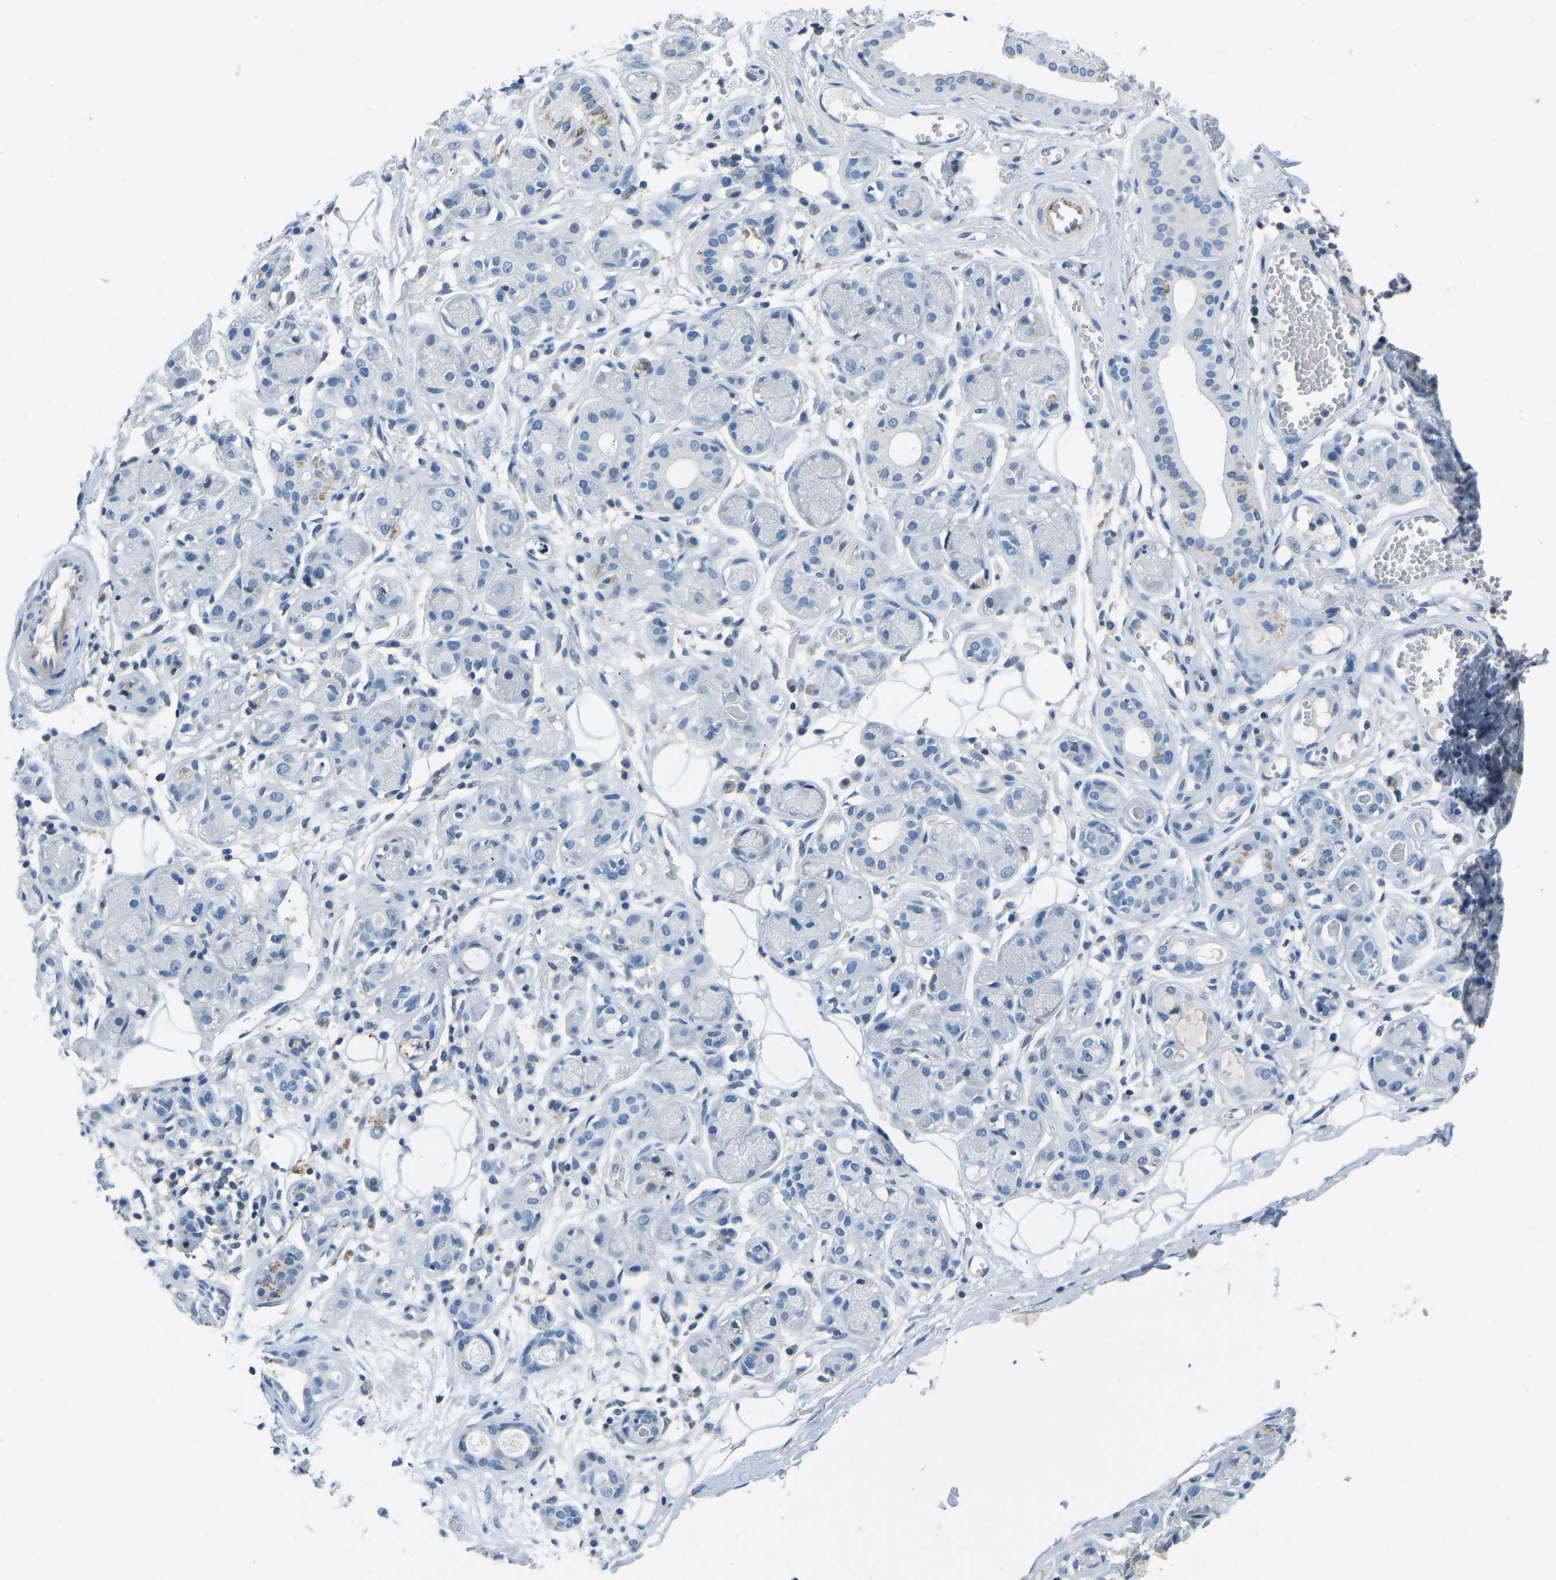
{"staining": {"intensity": "negative", "quantity": "none", "location": "none"}, "tissue": "adipose tissue", "cell_type": "Adipocytes", "image_type": "normal", "snomed": [{"axis": "morphology", "description": "Normal tissue, NOS"}, {"axis": "morphology", "description": "Inflammation, NOS"}, {"axis": "topography", "description": "Salivary gland"}, {"axis": "topography", "description": "Peripheral nerve tissue"}], "caption": "High magnification brightfield microscopy of normal adipose tissue stained with DAB (brown) and counterstained with hematoxylin (blue): adipocytes show no significant staining. The staining is performed using DAB (3,3'-diaminobenzidine) brown chromogen with nuclei counter-stained in using hematoxylin.", "gene": "XIRP1", "patient": {"sex": "female", "age": 75}}